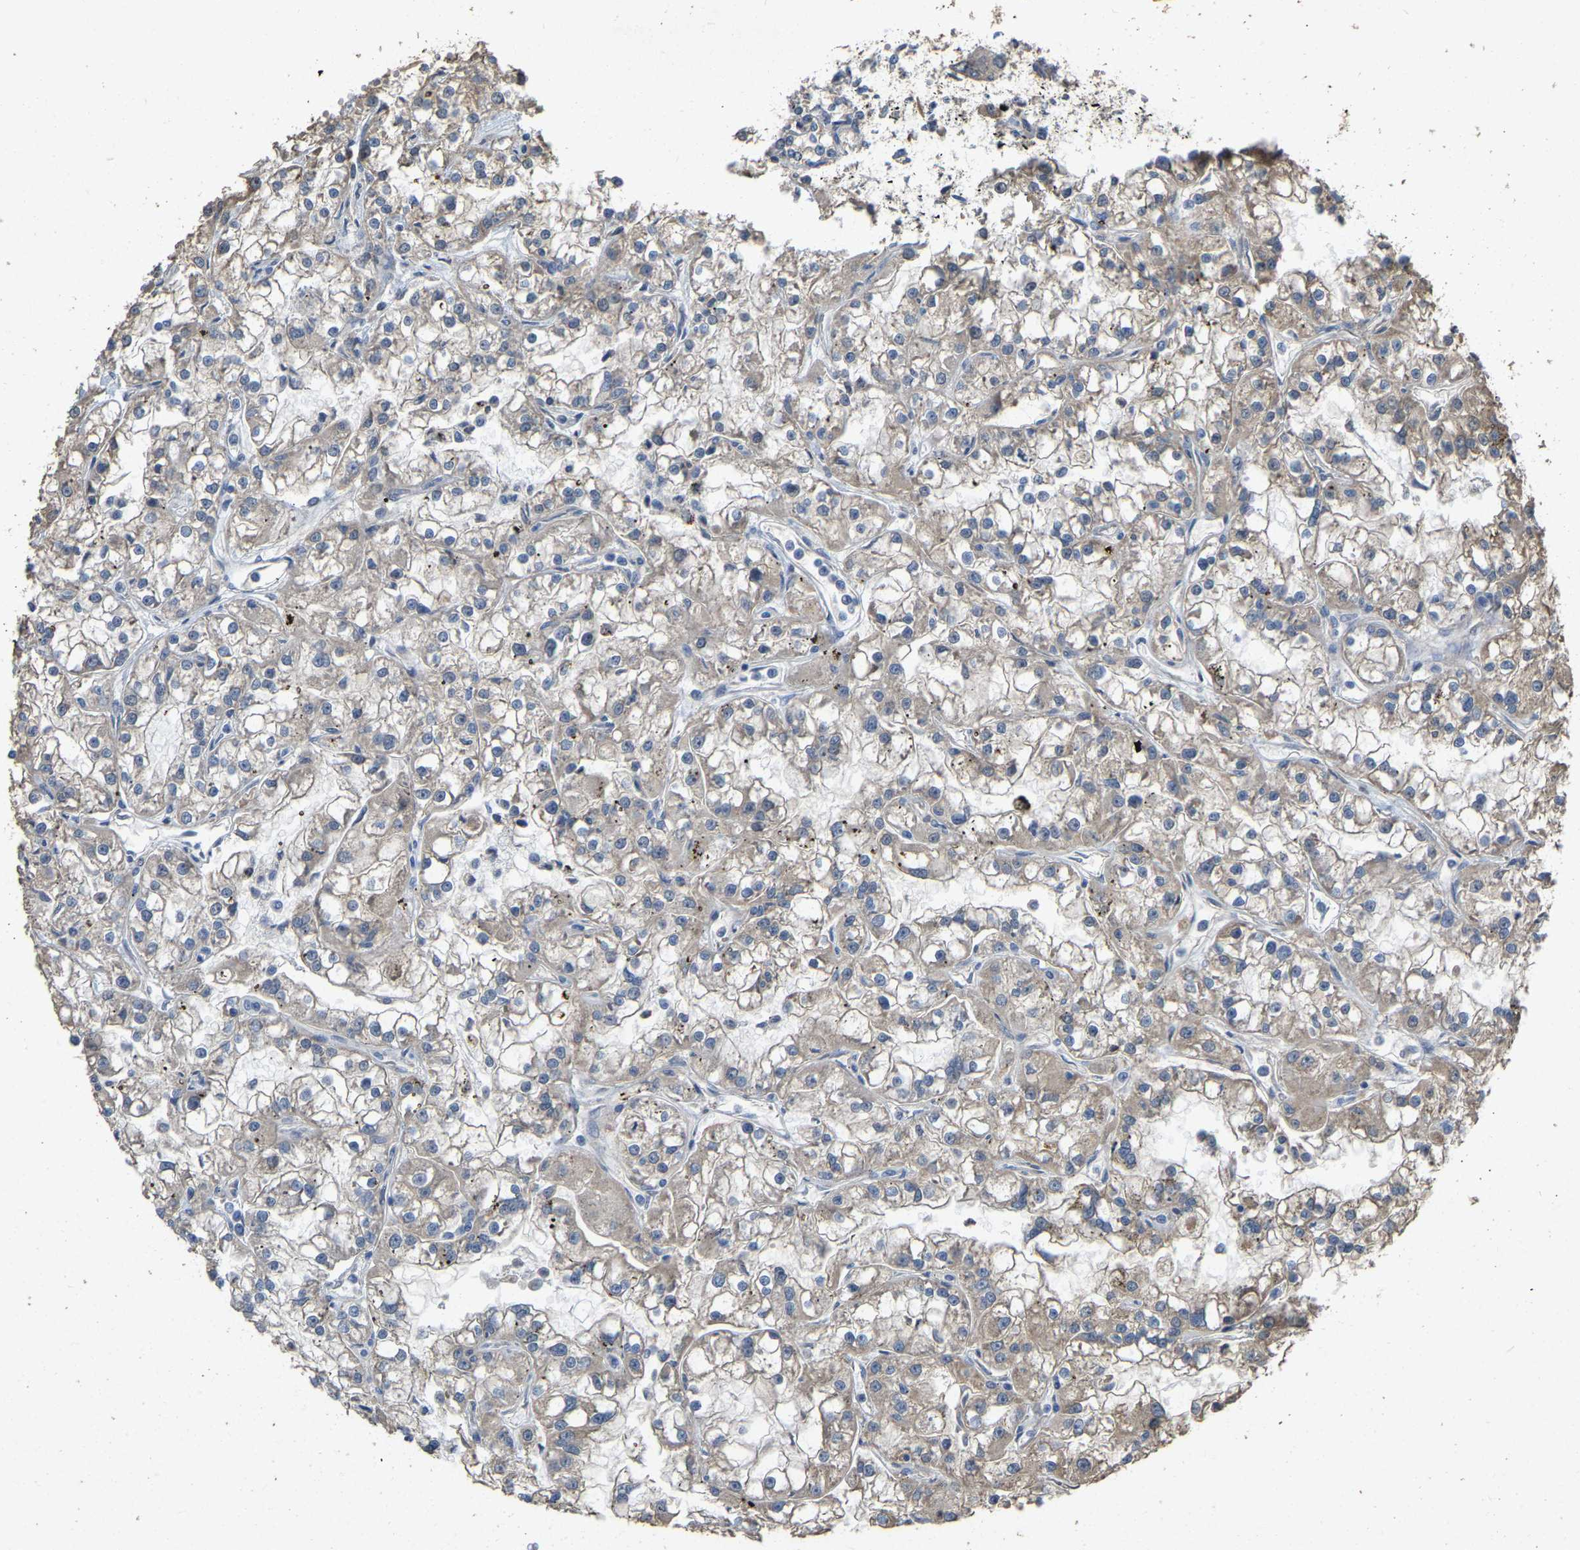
{"staining": {"intensity": "weak", "quantity": ">75%", "location": "cytoplasmic/membranous"}, "tissue": "renal cancer", "cell_type": "Tumor cells", "image_type": "cancer", "snomed": [{"axis": "morphology", "description": "Adenocarcinoma, NOS"}, {"axis": "topography", "description": "Kidney"}], "caption": "Brown immunohistochemical staining in human renal cancer shows weak cytoplasmic/membranous staining in approximately >75% of tumor cells. Using DAB (brown) and hematoxylin (blue) stains, captured at high magnification using brightfield microscopy.", "gene": "NCS1", "patient": {"sex": "female", "age": 52}}